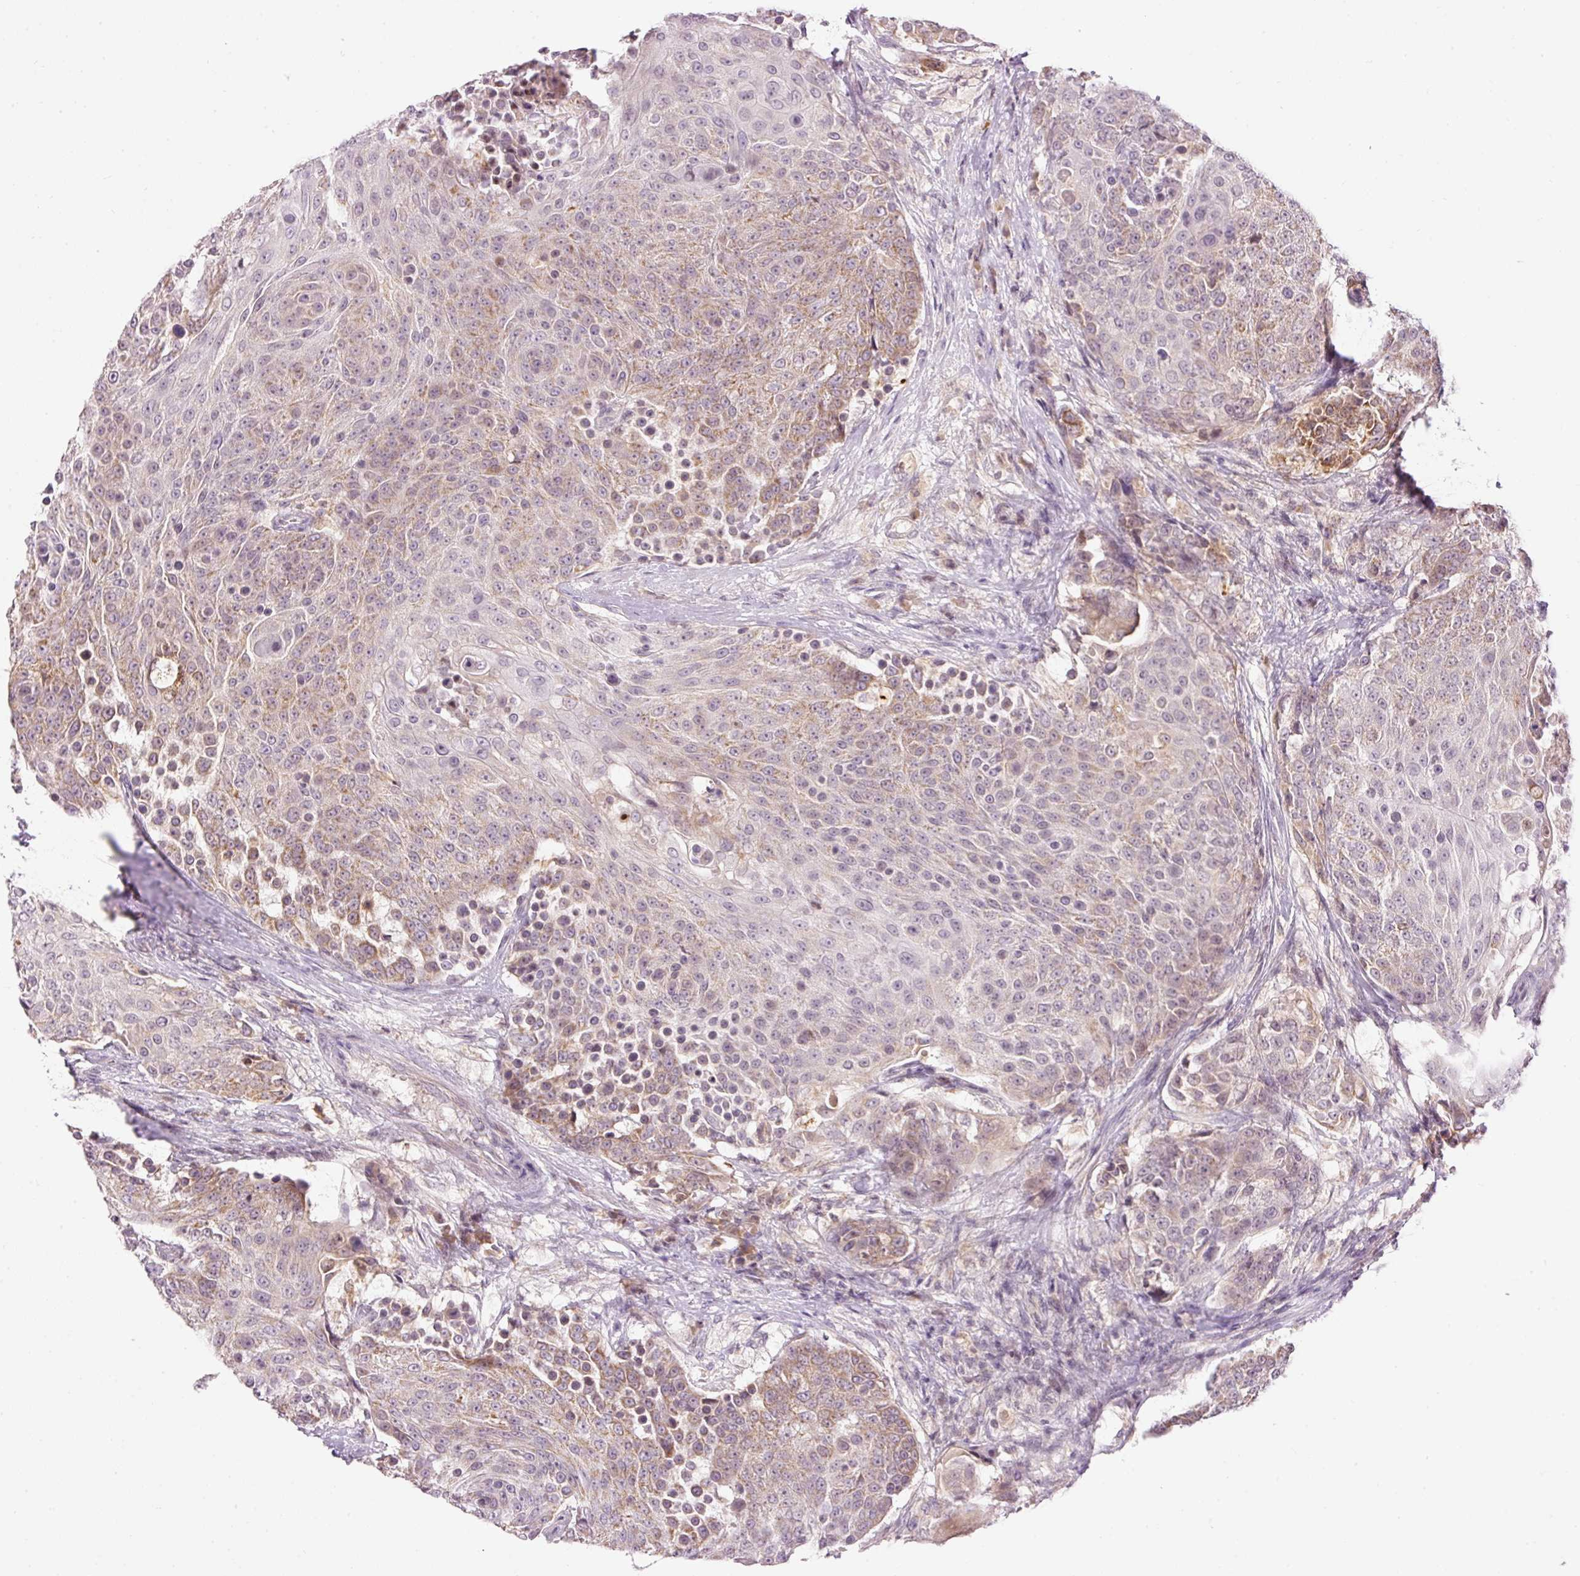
{"staining": {"intensity": "moderate", "quantity": "25%-75%", "location": "cytoplasmic/membranous"}, "tissue": "urothelial cancer", "cell_type": "Tumor cells", "image_type": "cancer", "snomed": [{"axis": "morphology", "description": "Urothelial carcinoma, High grade"}, {"axis": "topography", "description": "Urinary bladder"}], "caption": "Immunohistochemical staining of human high-grade urothelial carcinoma exhibits moderate cytoplasmic/membranous protein staining in about 25%-75% of tumor cells. (DAB (3,3'-diaminobenzidine) IHC, brown staining for protein, blue staining for nuclei).", "gene": "ABHD11", "patient": {"sex": "female", "age": 63}}